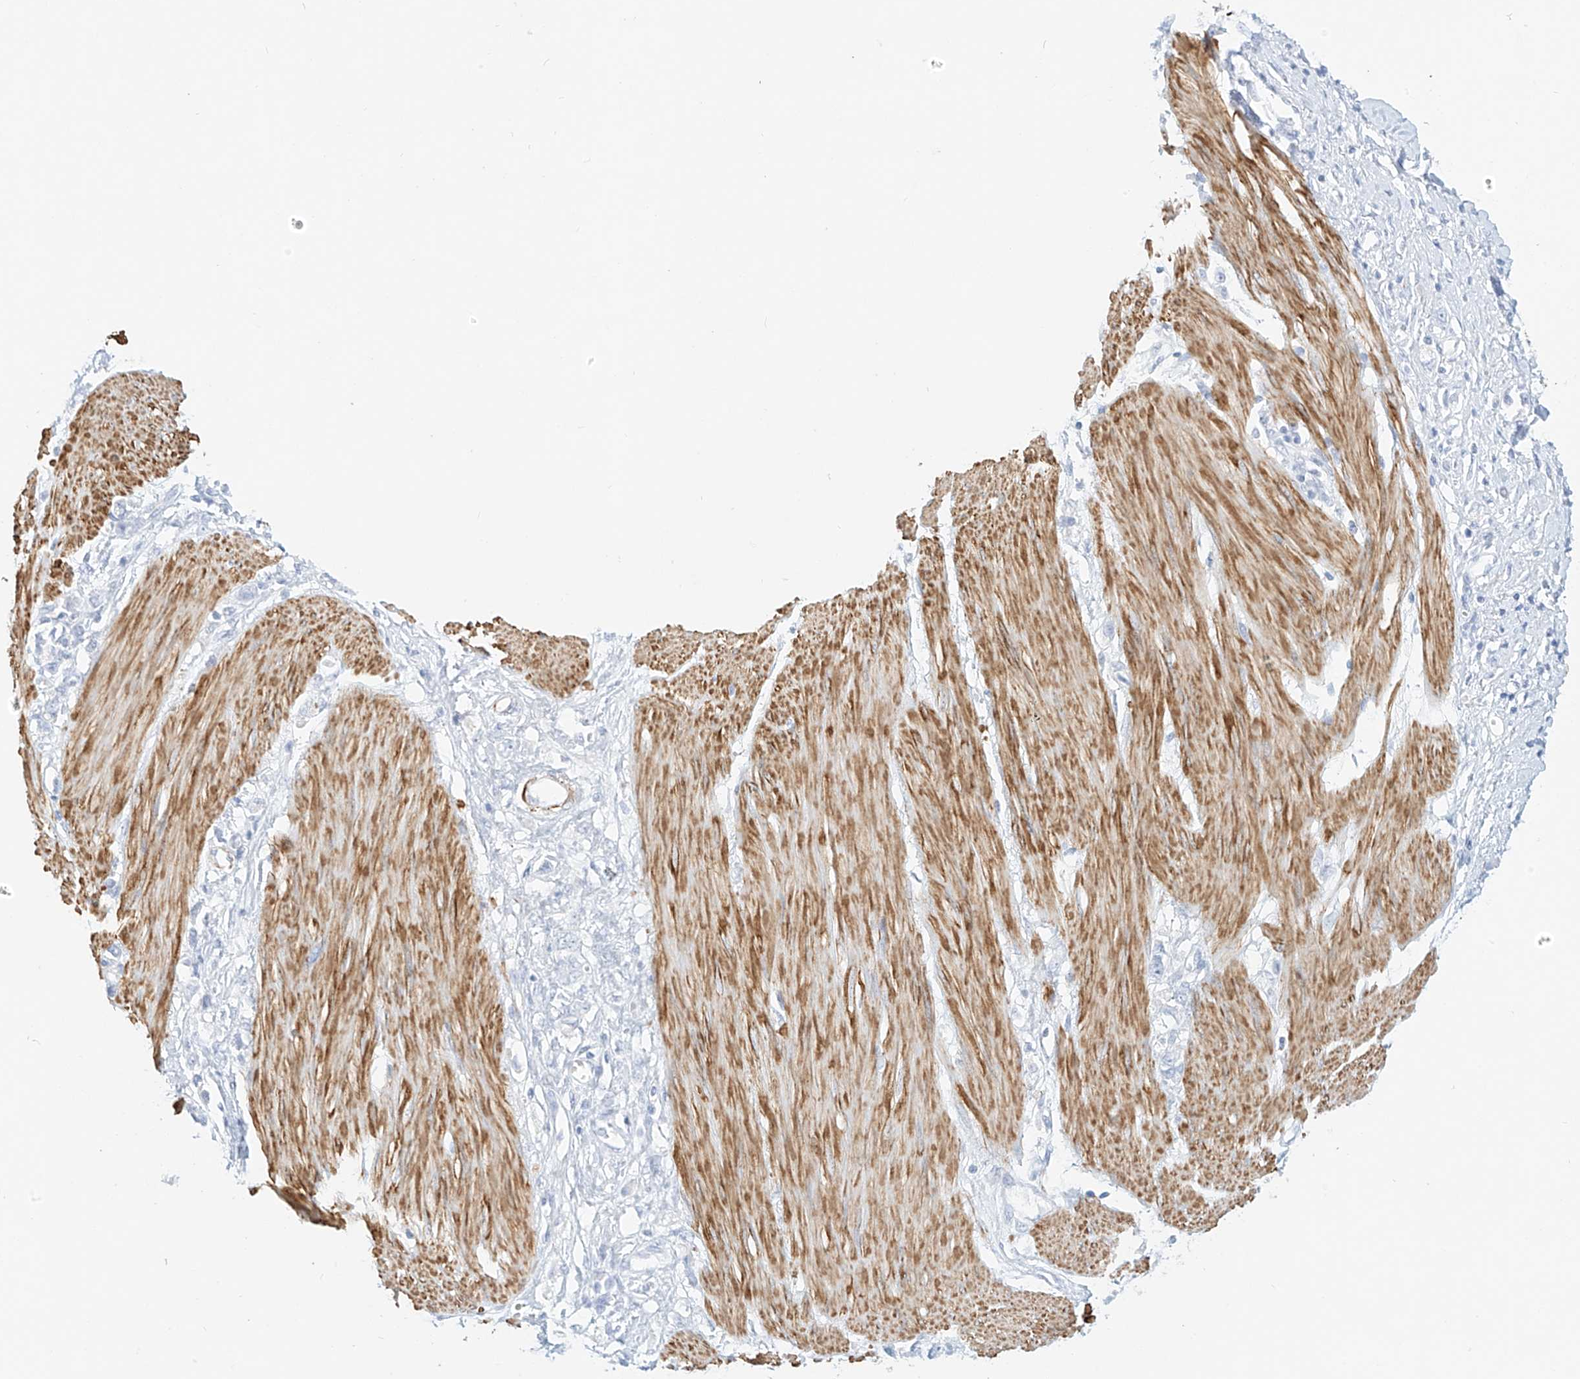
{"staining": {"intensity": "negative", "quantity": "none", "location": "none"}, "tissue": "stomach cancer", "cell_type": "Tumor cells", "image_type": "cancer", "snomed": [{"axis": "morphology", "description": "Adenocarcinoma, NOS"}, {"axis": "topography", "description": "Stomach"}], "caption": "An immunohistochemistry image of adenocarcinoma (stomach) is shown. There is no staining in tumor cells of adenocarcinoma (stomach). (DAB immunohistochemistry (IHC) visualized using brightfield microscopy, high magnification).", "gene": "ST3GAL5", "patient": {"sex": "female", "age": 76}}